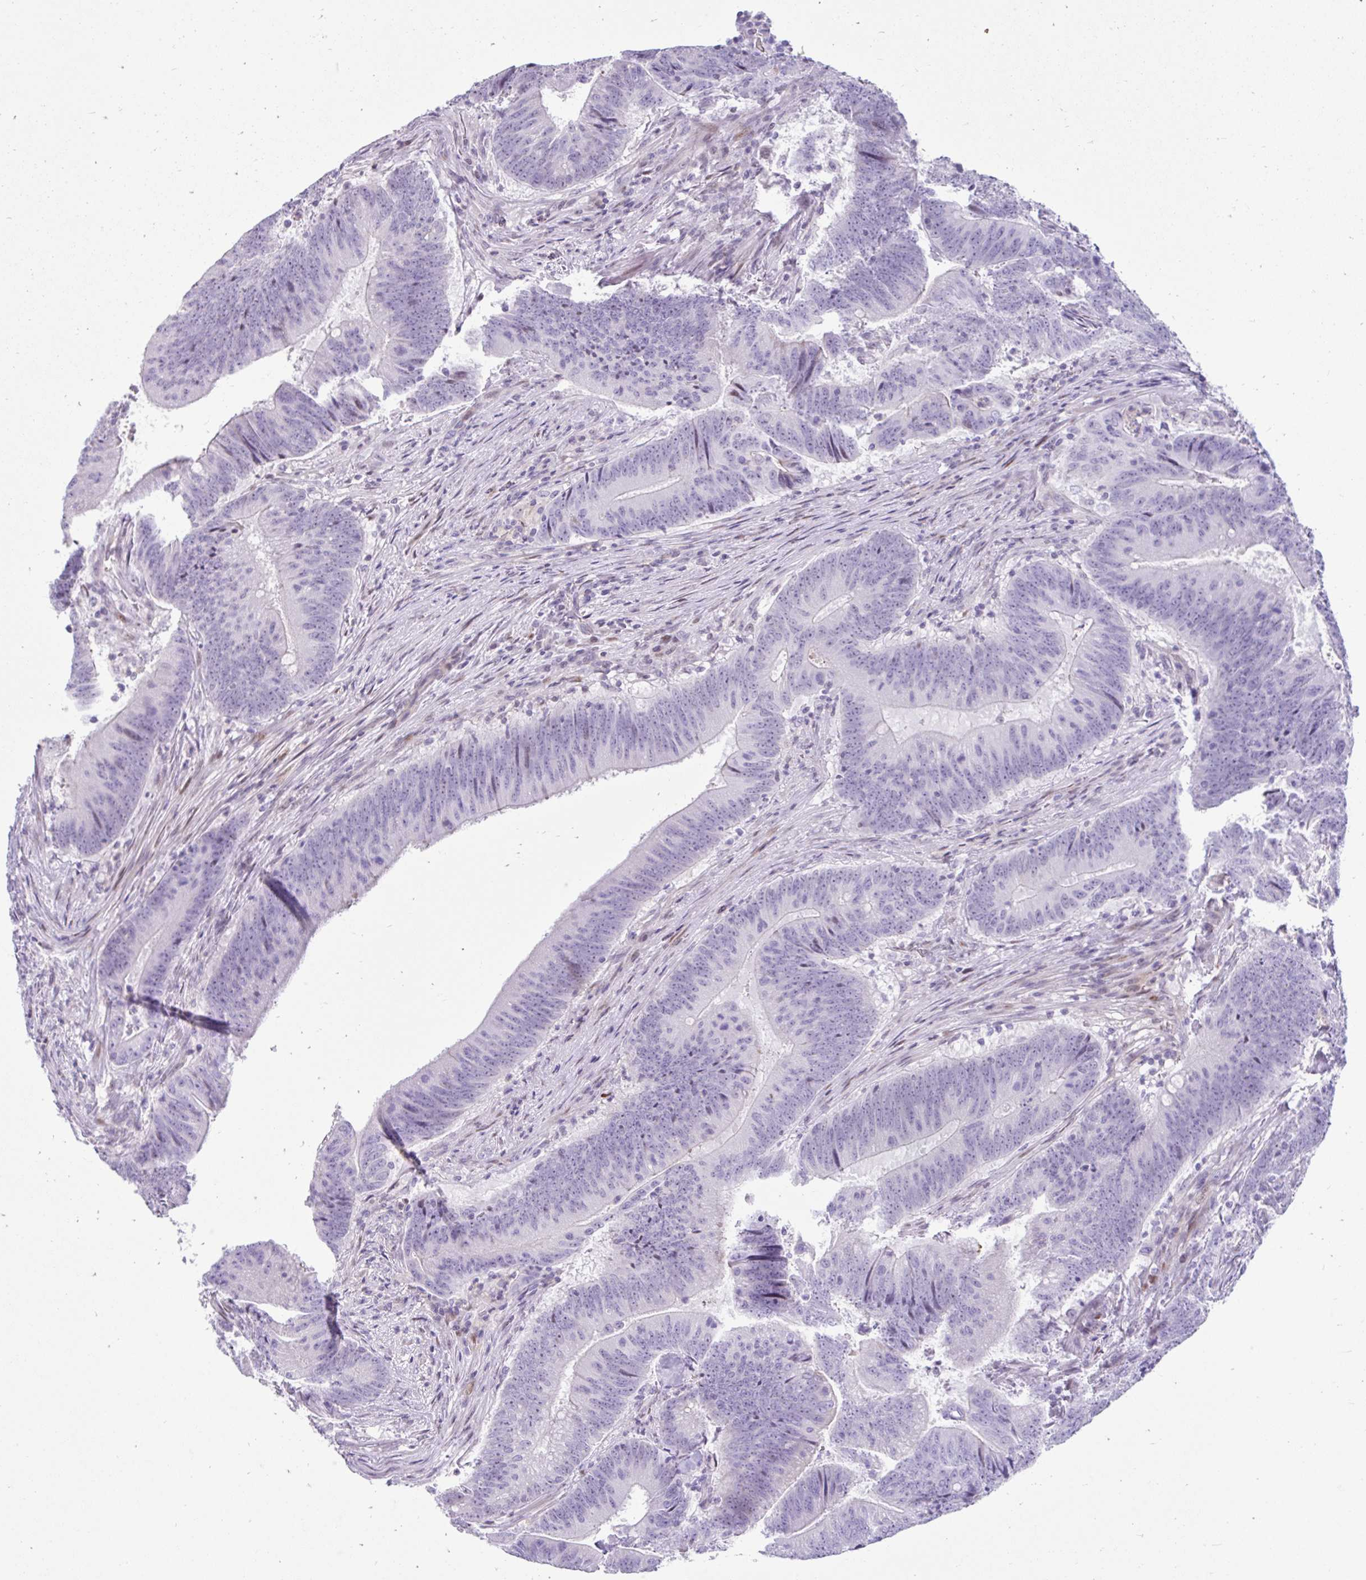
{"staining": {"intensity": "negative", "quantity": "none", "location": "none"}, "tissue": "colorectal cancer", "cell_type": "Tumor cells", "image_type": "cancer", "snomed": [{"axis": "morphology", "description": "Adenocarcinoma, NOS"}, {"axis": "topography", "description": "Colon"}], "caption": "IHC image of neoplastic tissue: colorectal adenocarcinoma stained with DAB displays no significant protein positivity in tumor cells.", "gene": "NHLH2", "patient": {"sex": "female", "age": 87}}